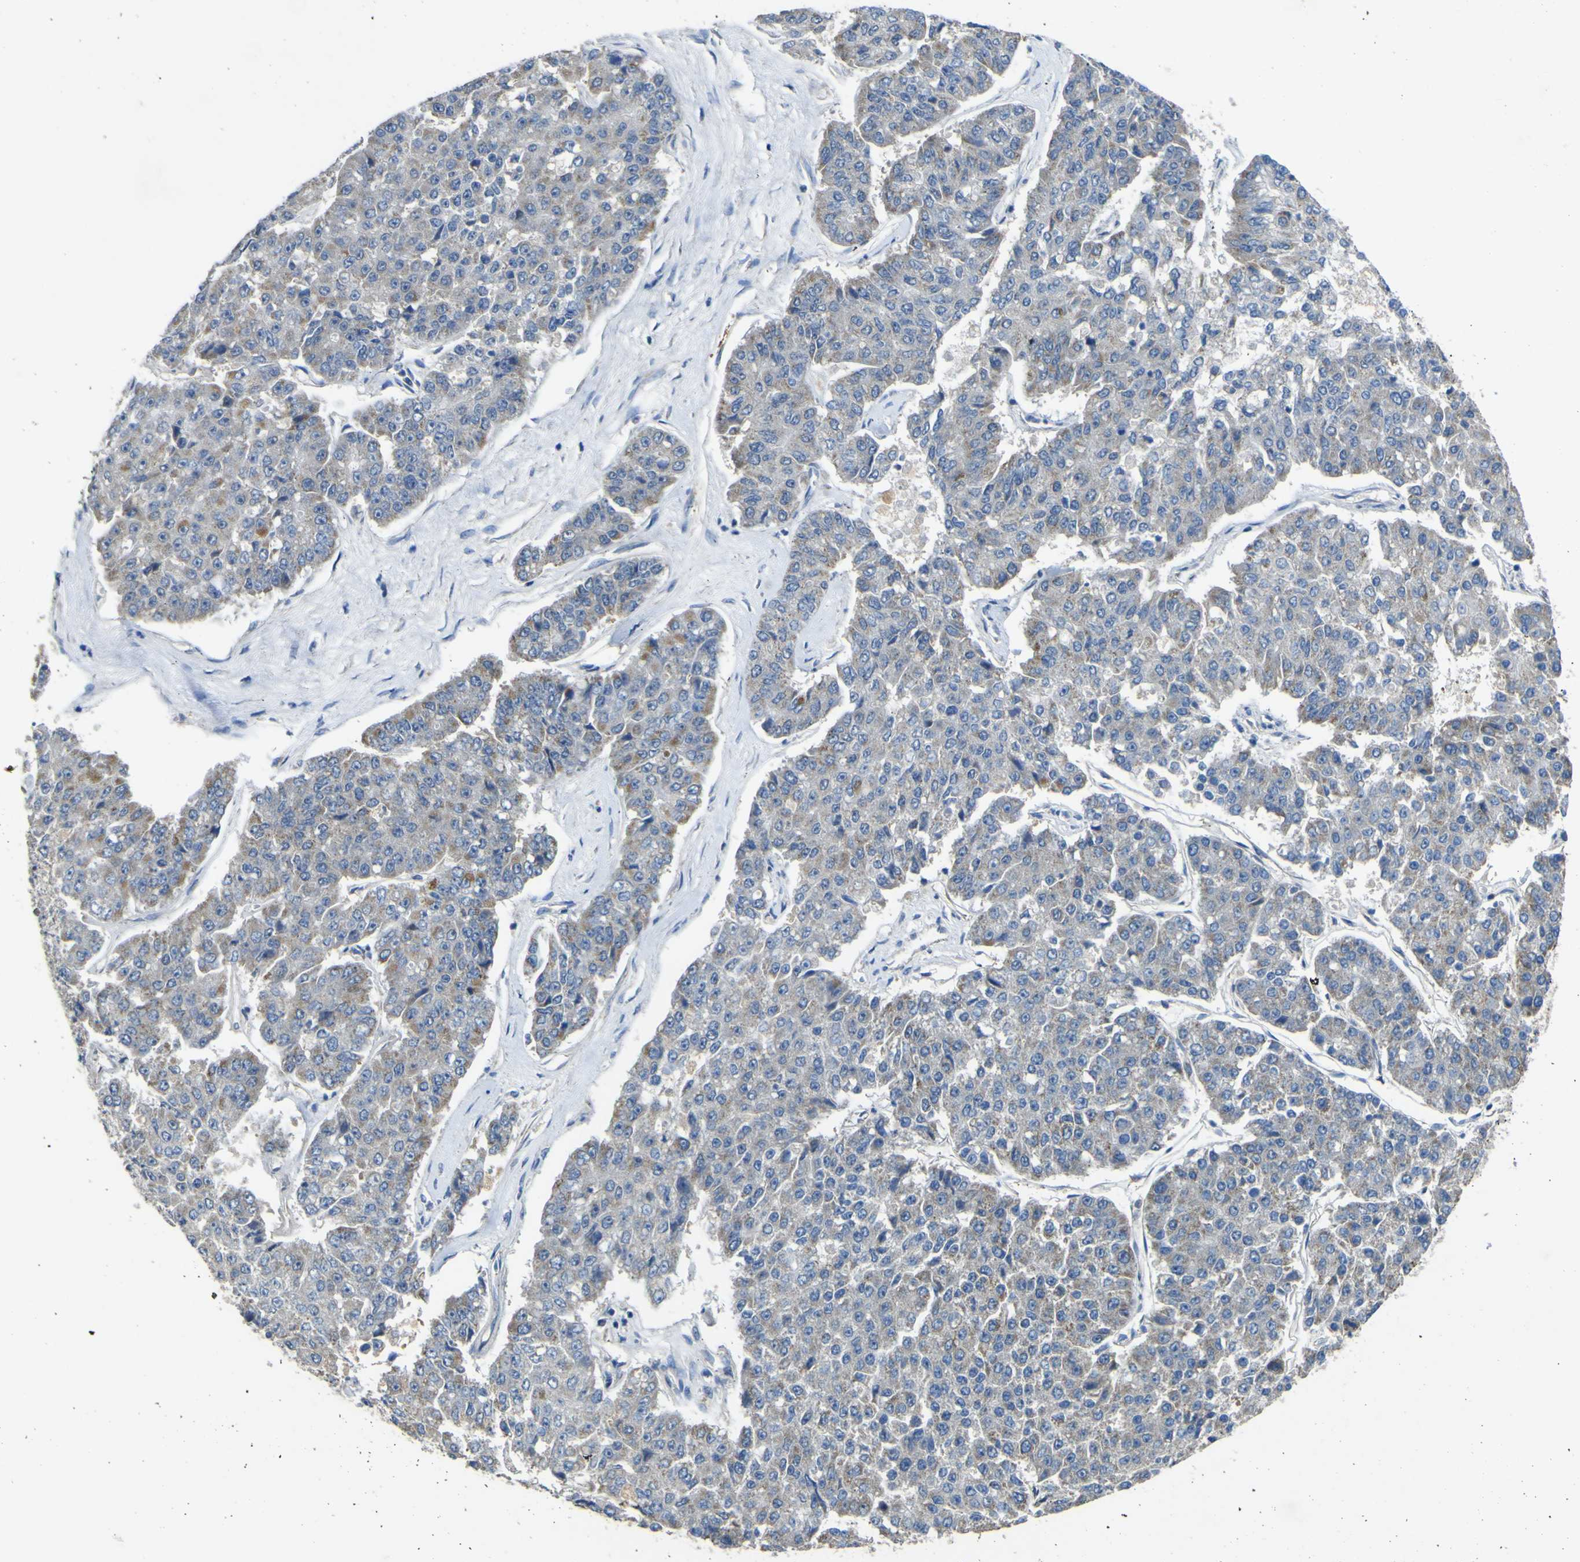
{"staining": {"intensity": "weak", "quantity": "25%-75%", "location": "cytoplasmic/membranous"}, "tissue": "pancreatic cancer", "cell_type": "Tumor cells", "image_type": "cancer", "snomed": [{"axis": "morphology", "description": "Adenocarcinoma, NOS"}, {"axis": "topography", "description": "Pancreas"}], "caption": "Immunohistochemical staining of human pancreatic cancer (adenocarcinoma) reveals weak cytoplasmic/membranous protein staining in about 25%-75% of tumor cells. (DAB (3,3'-diaminobenzidine) = brown stain, brightfield microscopy at high magnification).", "gene": "ALDH18A1", "patient": {"sex": "male", "age": 50}}